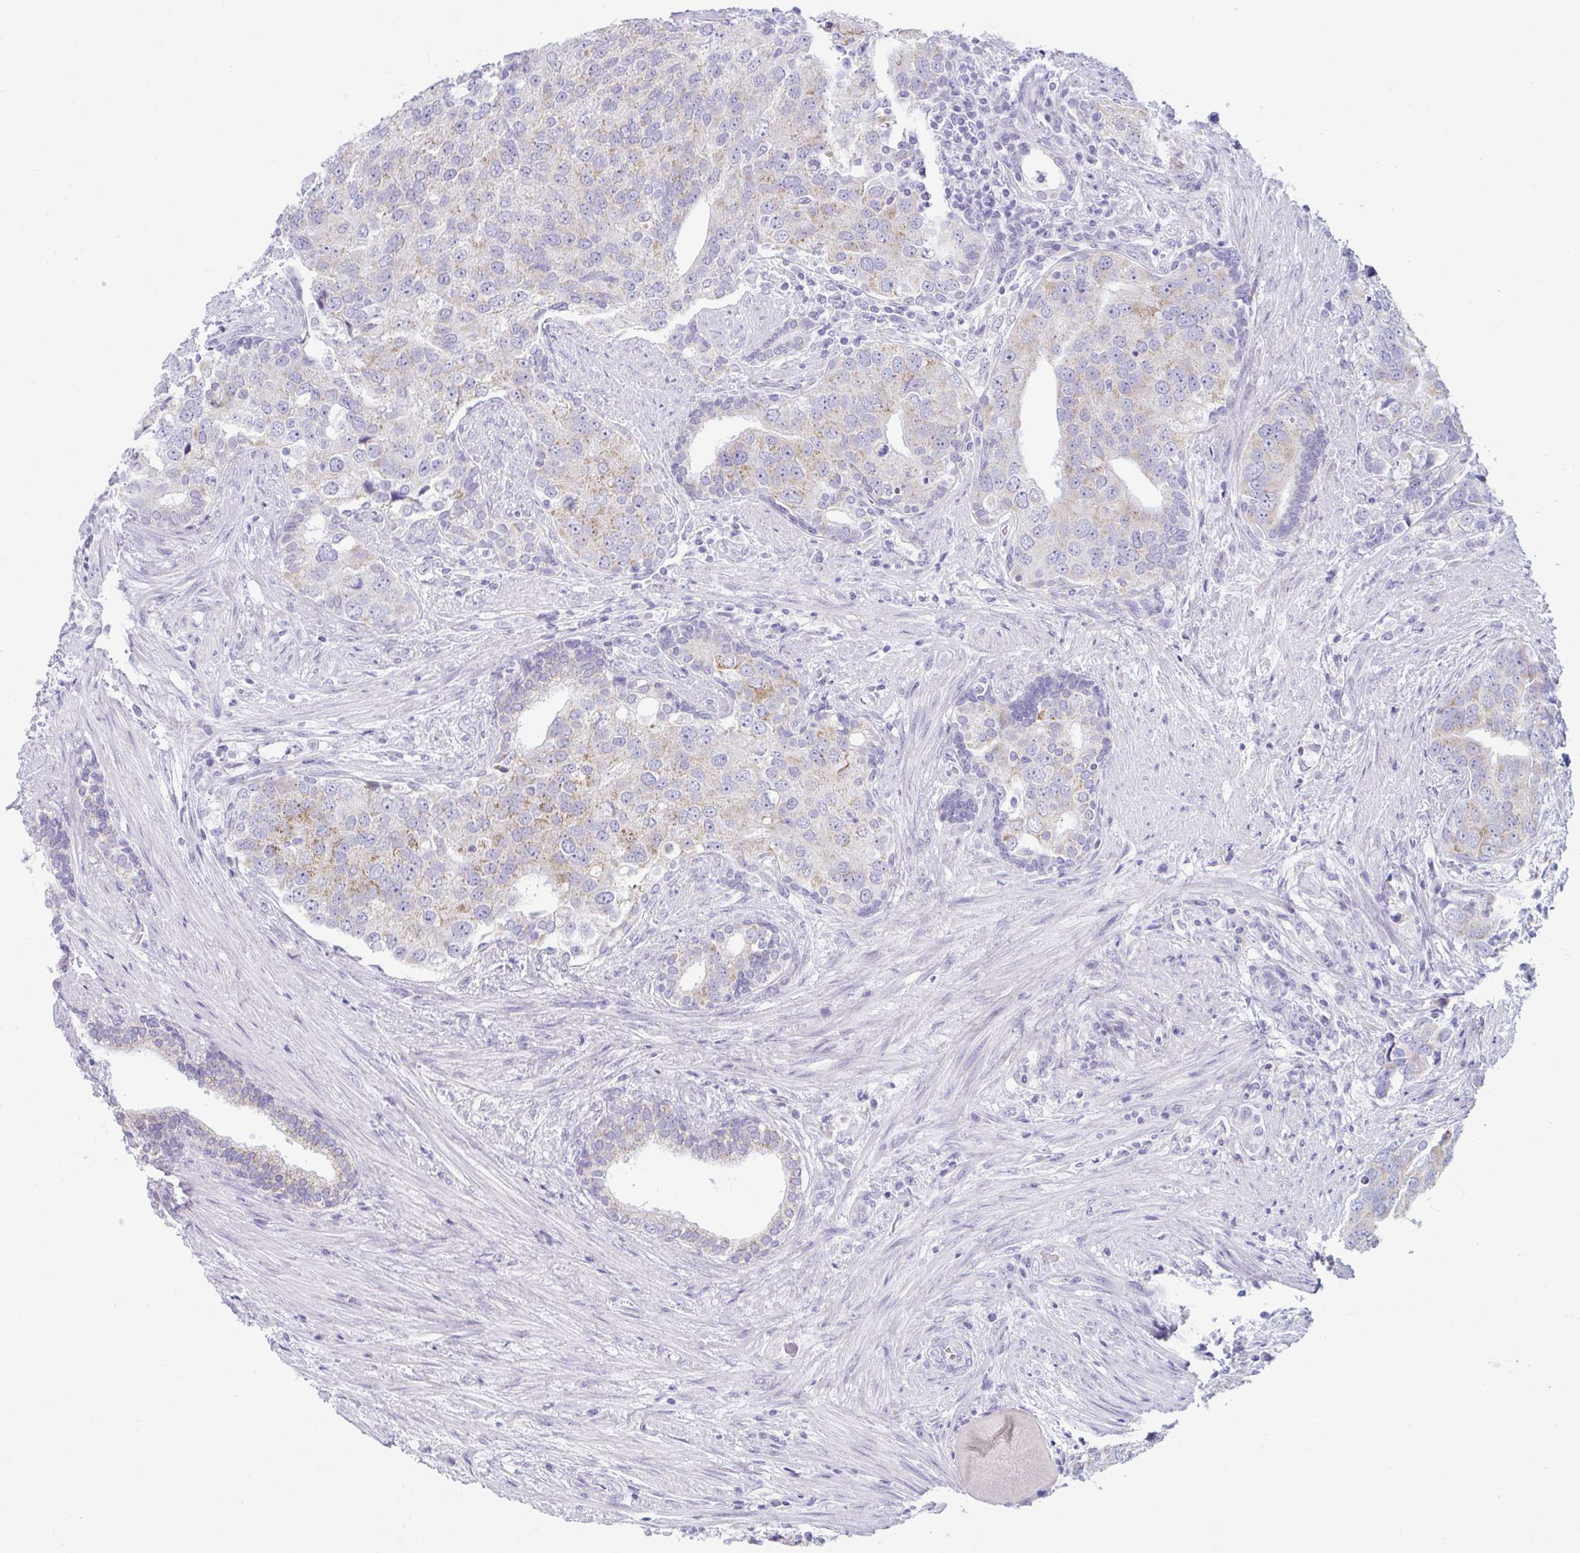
{"staining": {"intensity": "moderate", "quantity": "<25%", "location": "cytoplasmic/membranous"}, "tissue": "prostate cancer", "cell_type": "Tumor cells", "image_type": "cancer", "snomed": [{"axis": "morphology", "description": "Adenocarcinoma, High grade"}, {"axis": "topography", "description": "Prostate"}], "caption": "A low amount of moderate cytoplasmic/membranous expression is seen in approximately <25% of tumor cells in high-grade adenocarcinoma (prostate) tissue.", "gene": "BBS1", "patient": {"sex": "male", "age": 68}}